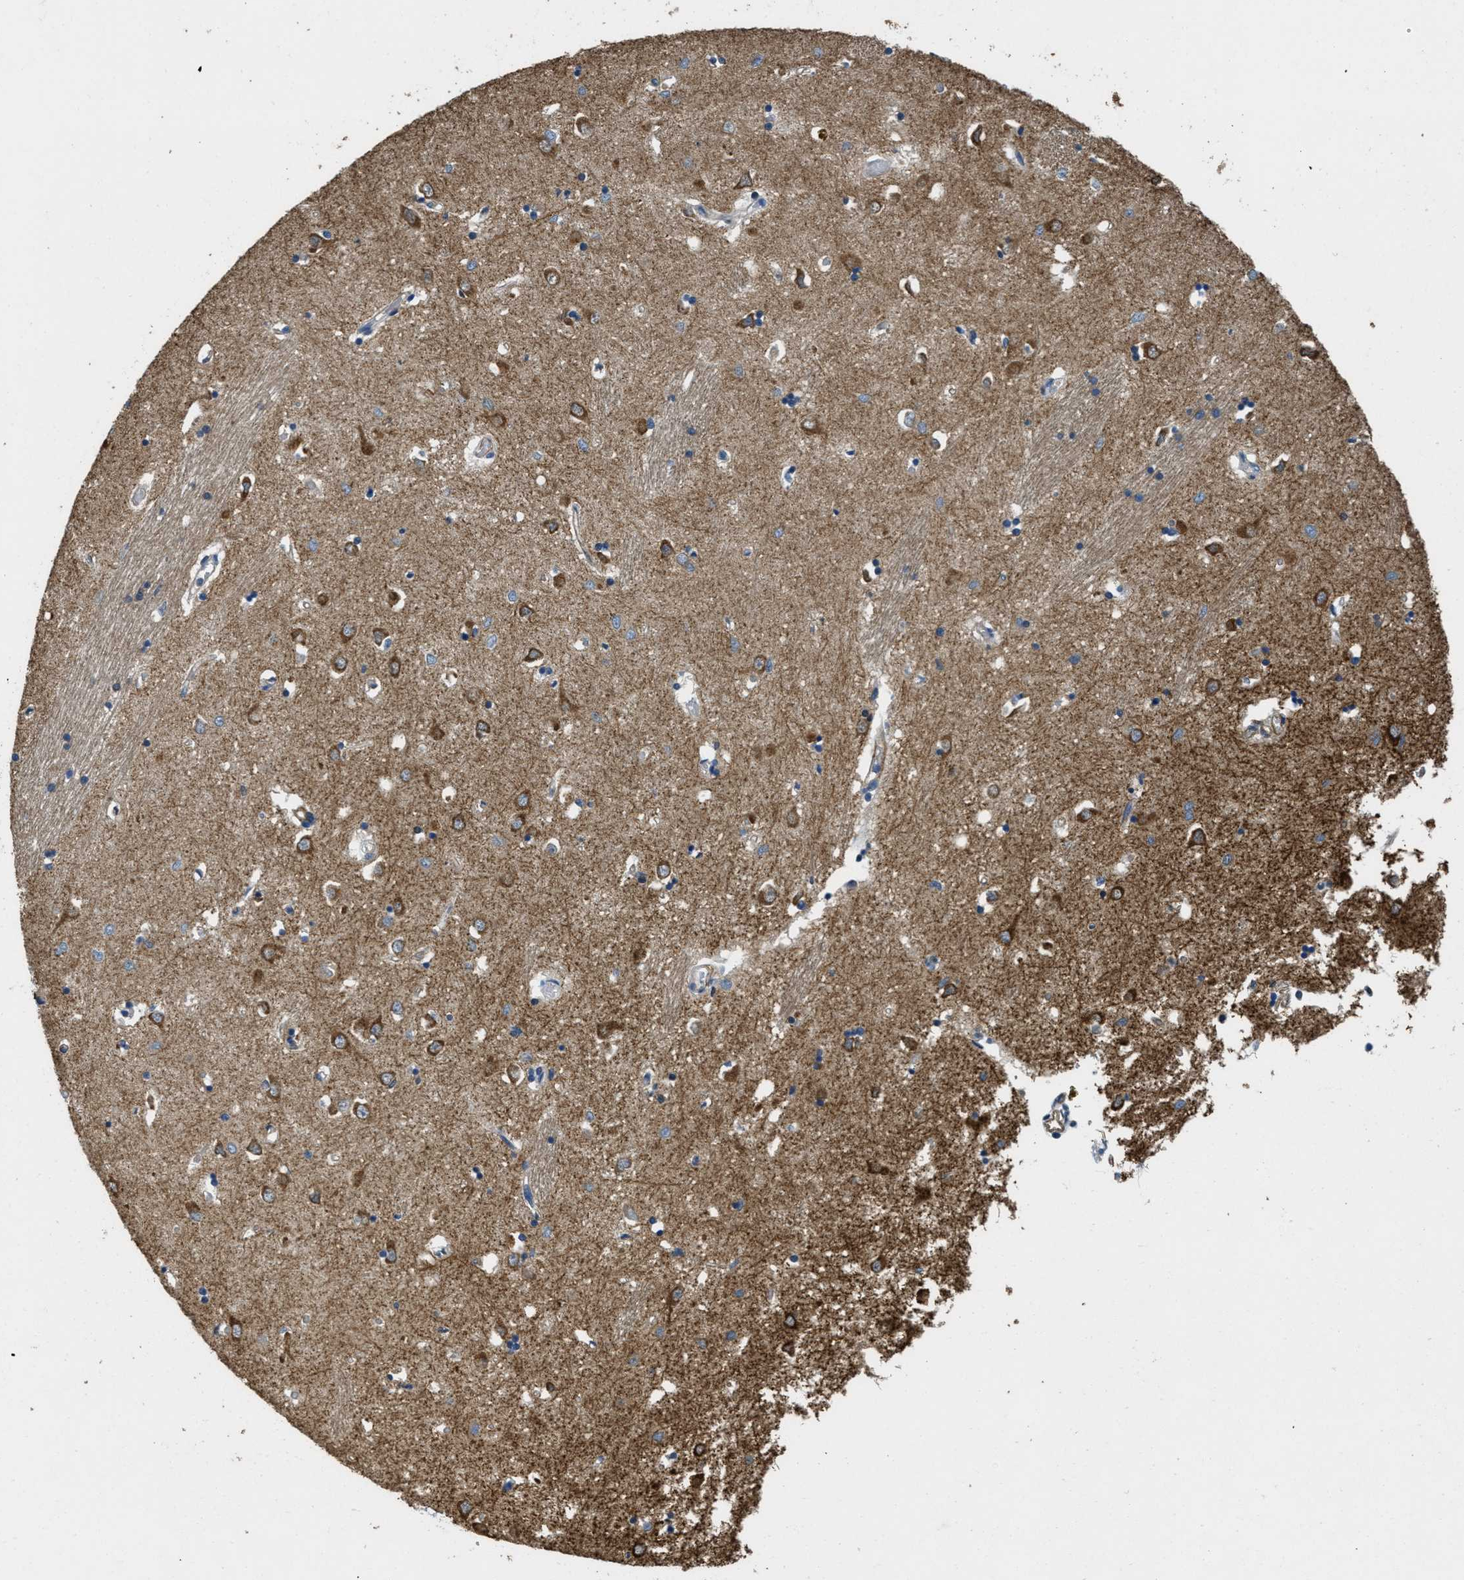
{"staining": {"intensity": "moderate", "quantity": ">75%", "location": "cytoplasmic/membranous"}, "tissue": "caudate", "cell_type": "Glial cells", "image_type": "normal", "snomed": [{"axis": "morphology", "description": "Normal tissue, NOS"}, {"axis": "topography", "description": "Lateral ventricle wall"}], "caption": "Human caudate stained for a protein (brown) demonstrates moderate cytoplasmic/membranous positive positivity in approximately >75% of glial cells.", "gene": "TOMM70", "patient": {"sex": "female", "age": 19}}